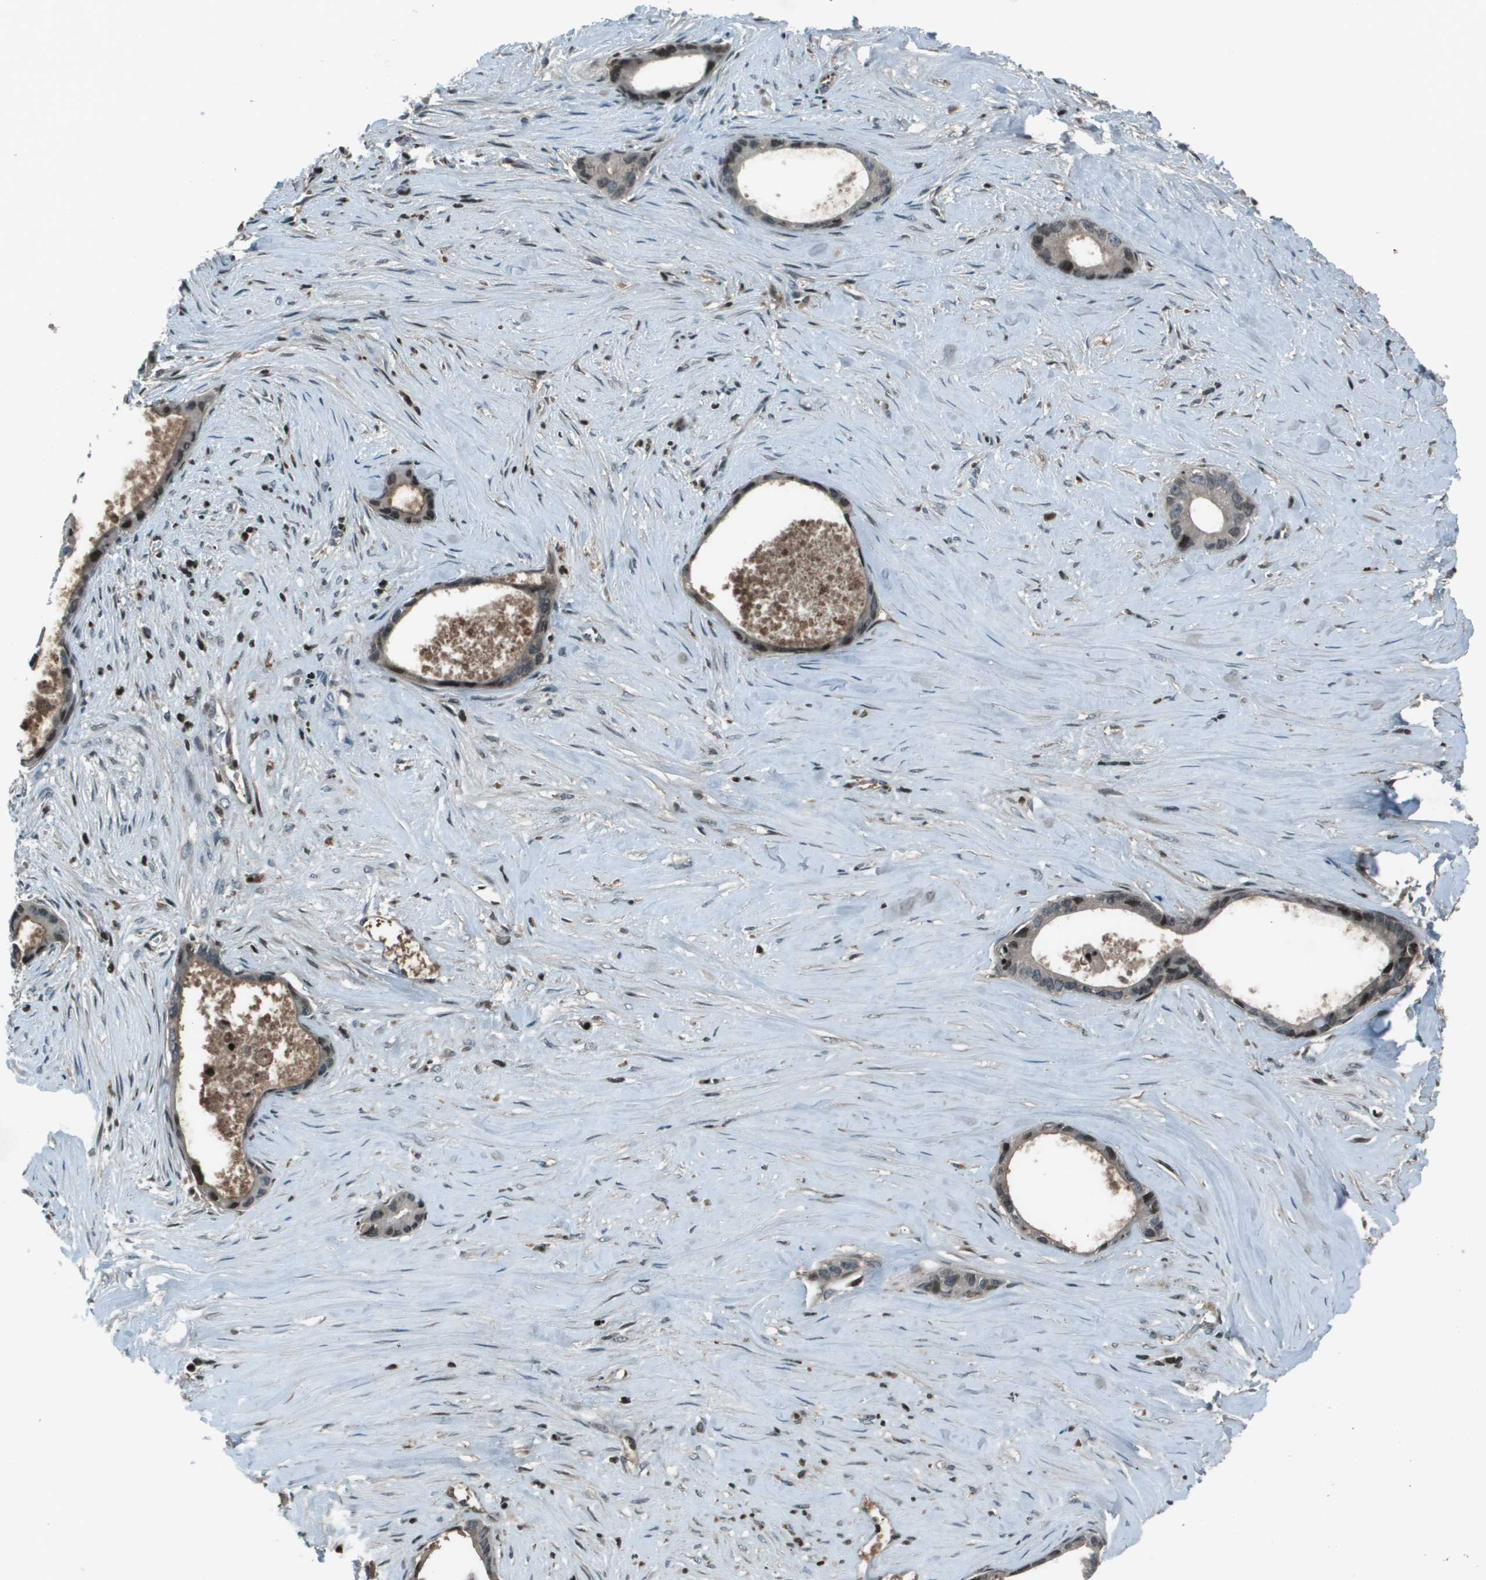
{"staining": {"intensity": "moderate", "quantity": "<25%", "location": "nuclear"}, "tissue": "liver cancer", "cell_type": "Tumor cells", "image_type": "cancer", "snomed": [{"axis": "morphology", "description": "Cholangiocarcinoma"}, {"axis": "topography", "description": "Liver"}], "caption": "Protein expression analysis of human cholangiocarcinoma (liver) reveals moderate nuclear positivity in approximately <25% of tumor cells.", "gene": "CXCL12", "patient": {"sex": "female", "age": 55}}